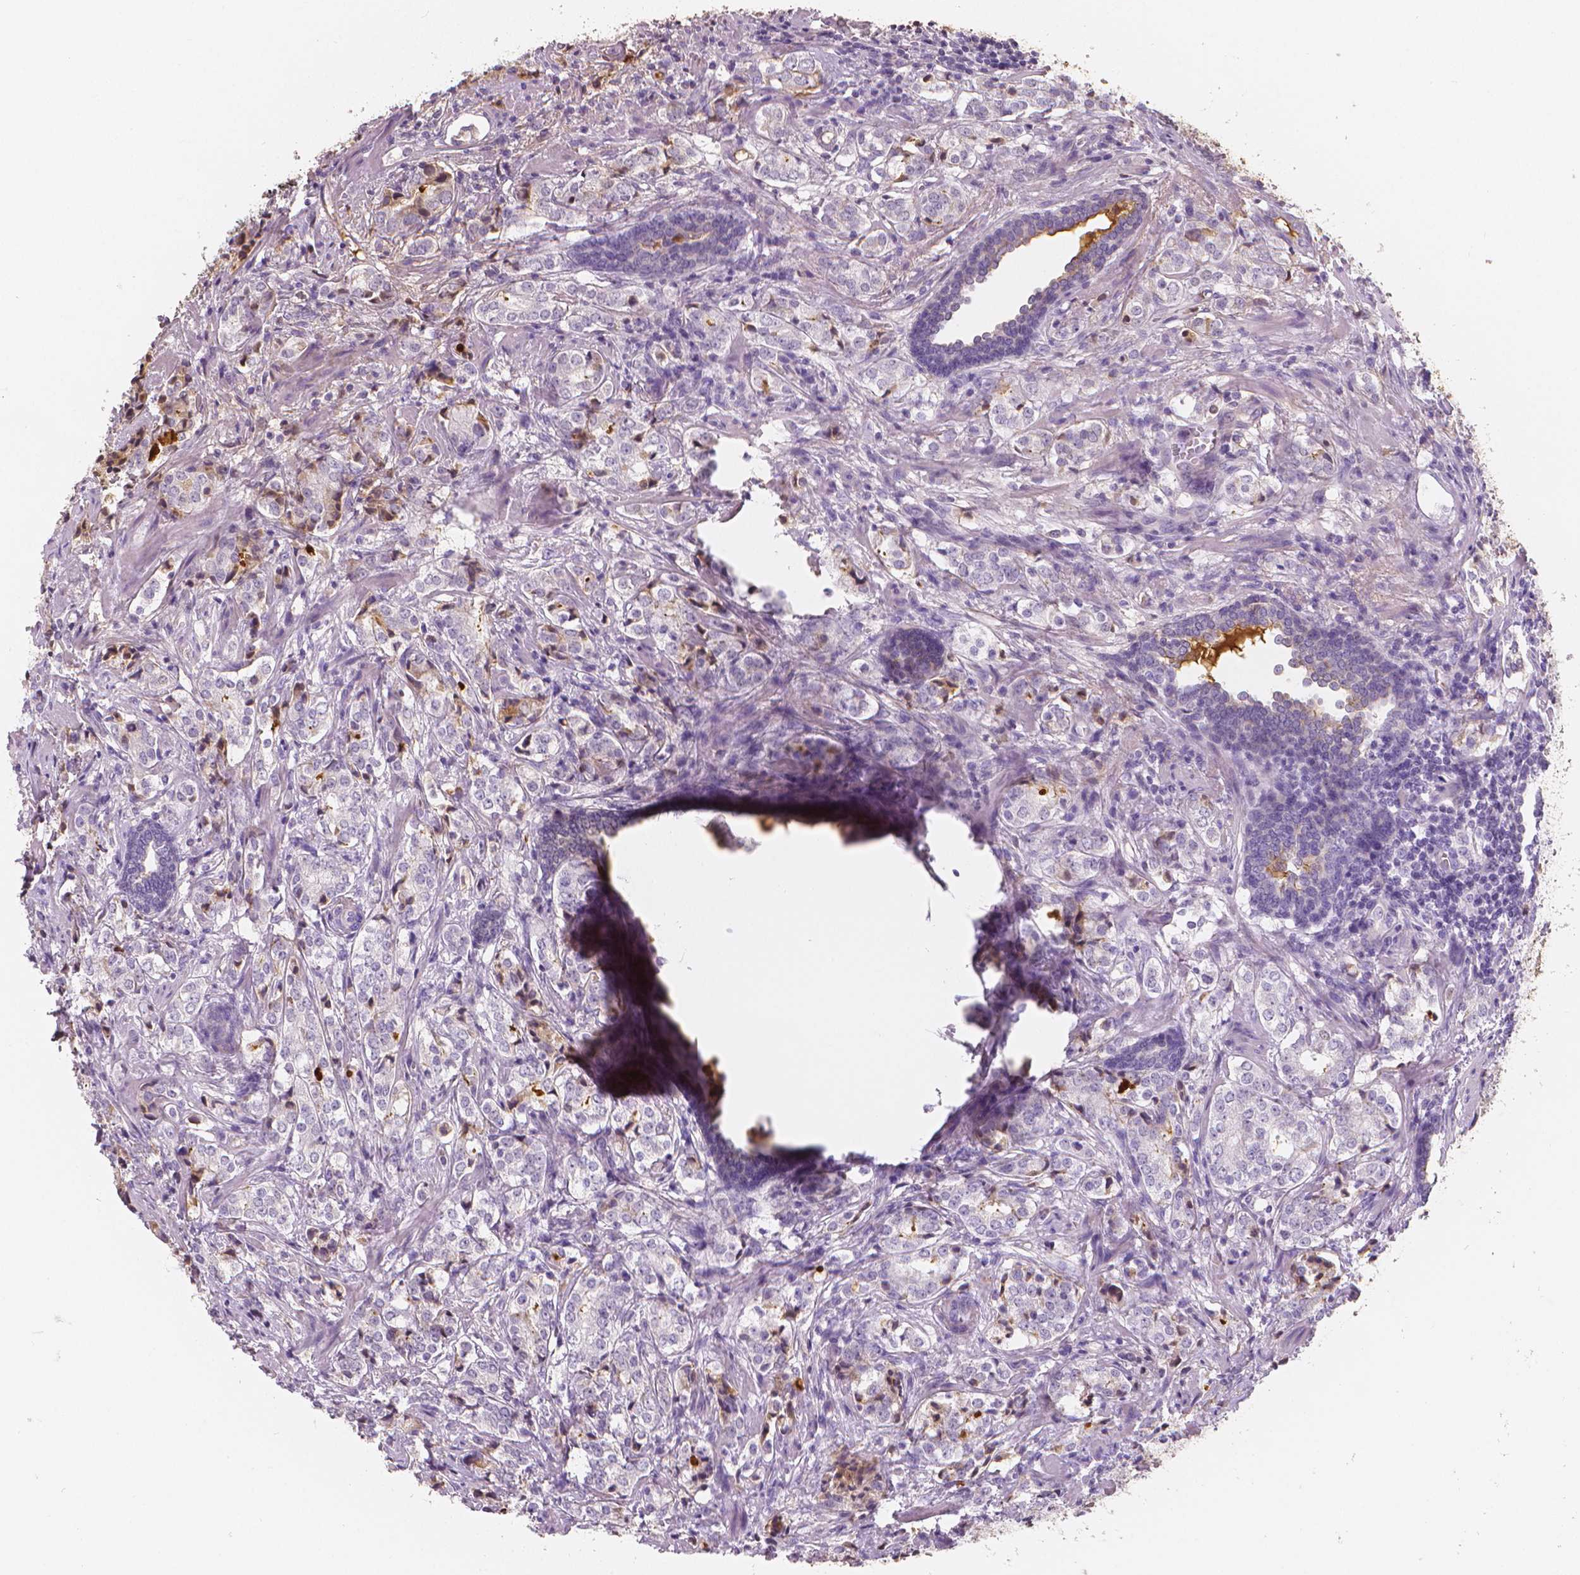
{"staining": {"intensity": "negative", "quantity": "none", "location": "none"}, "tissue": "prostate cancer", "cell_type": "Tumor cells", "image_type": "cancer", "snomed": [{"axis": "morphology", "description": "Adenocarcinoma, NOS"}, {"axis": "topography", "description": "Prostate and seminal vesicle, NOS"}], "caption": "Immunohistochemistry micrograph of neoplastic tissue: prostate cancer stained with DAB (3,3'-diaminobenzidine) demonstrates no significant protein expression in tumor cells.", "gene": "APOA4", "patient": {"sex": "male", "age": 63}}